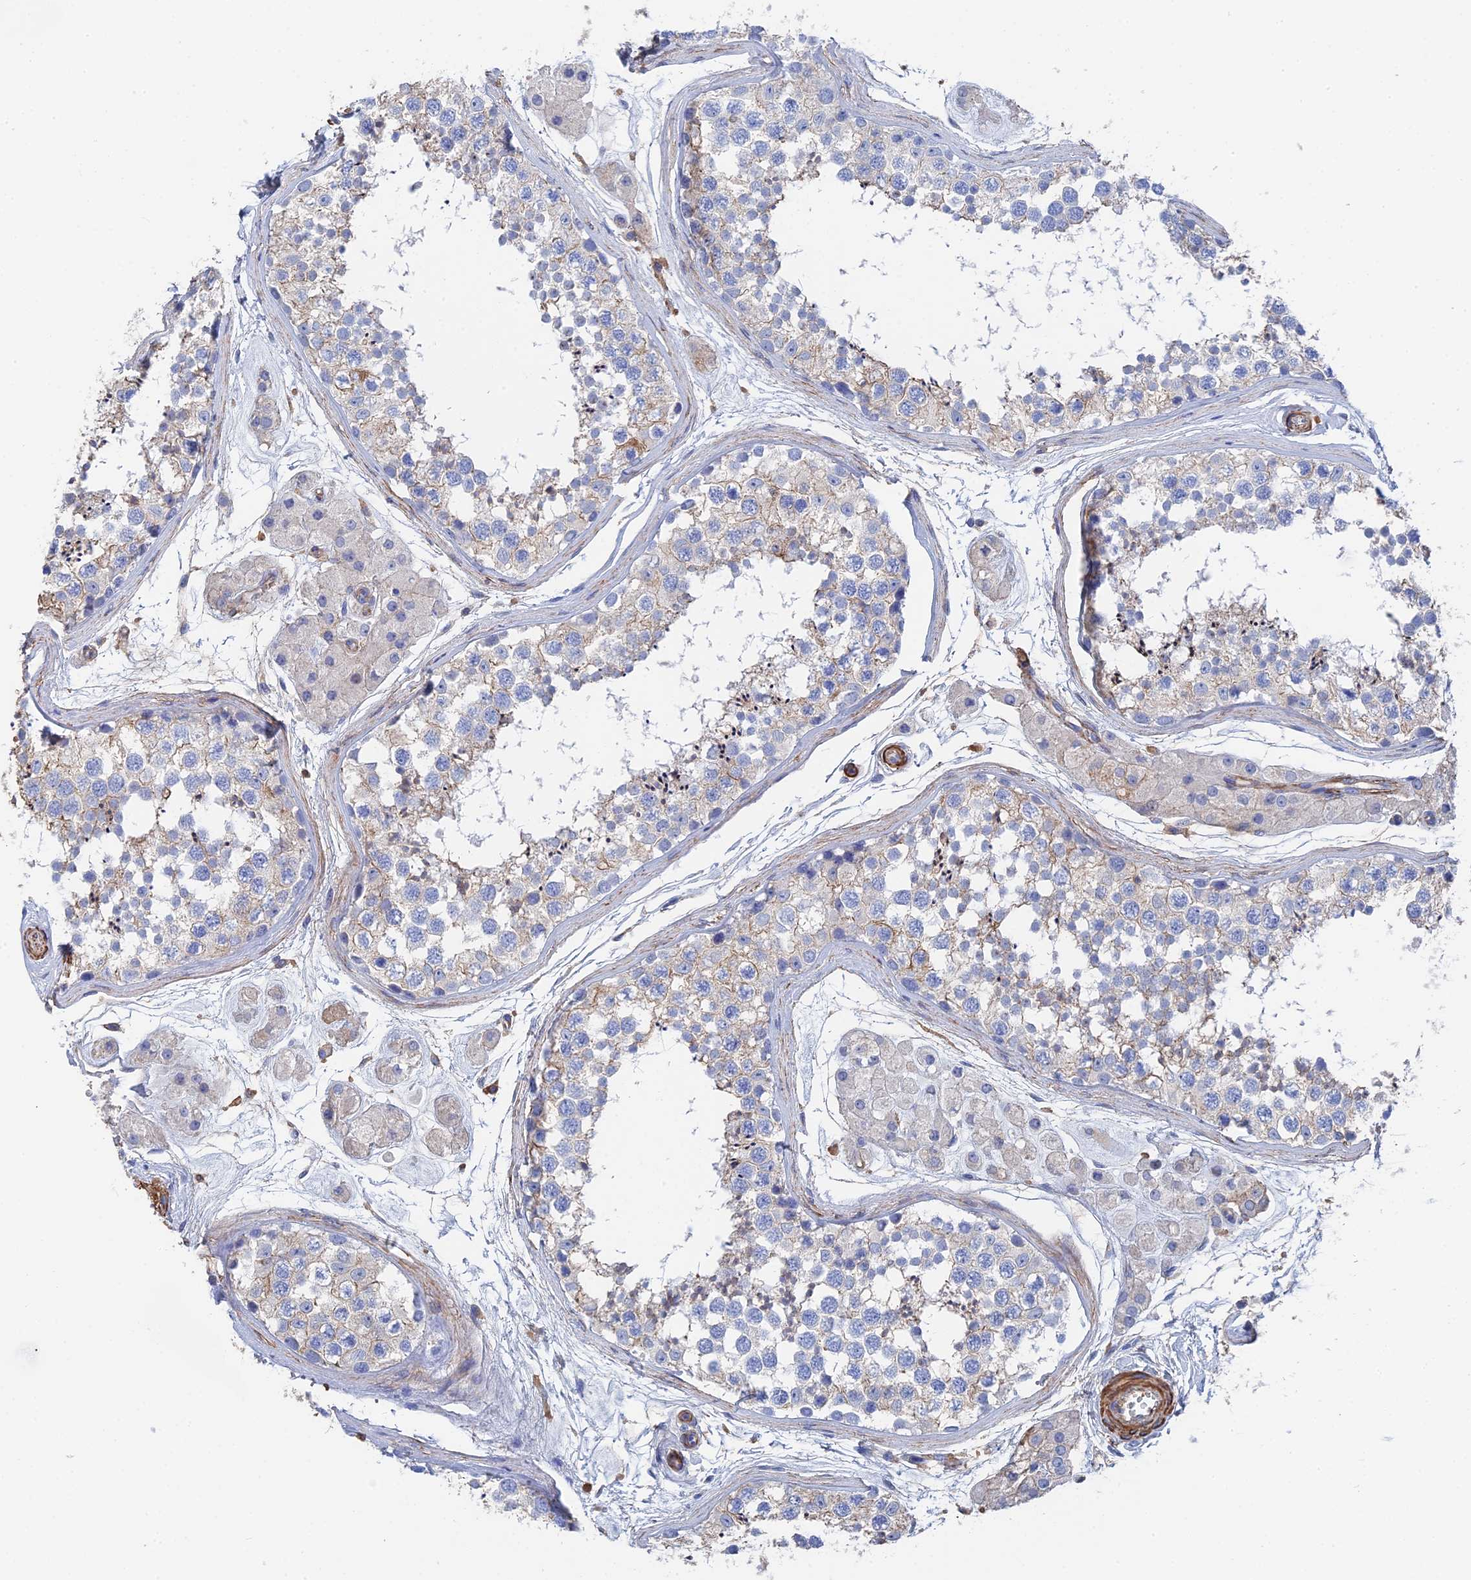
{"staining": {"intensity": "negative", "quantity": "none", "location": "none"}, "tissue": "testis", "cell_type": "Cells in seminiferous ducts", "image_type": "normal", "snomed": [{"axis": "morphology", "description": "Normal tissue, NOS"}, {"axis": "topography", "description": "Testis"}], "caption": "Image shows no significant protein expression in cells in seminiferous ducts of unremarkable testis.", "gene": "STRA6", "patient": {"sex": "male", "age": 56}}